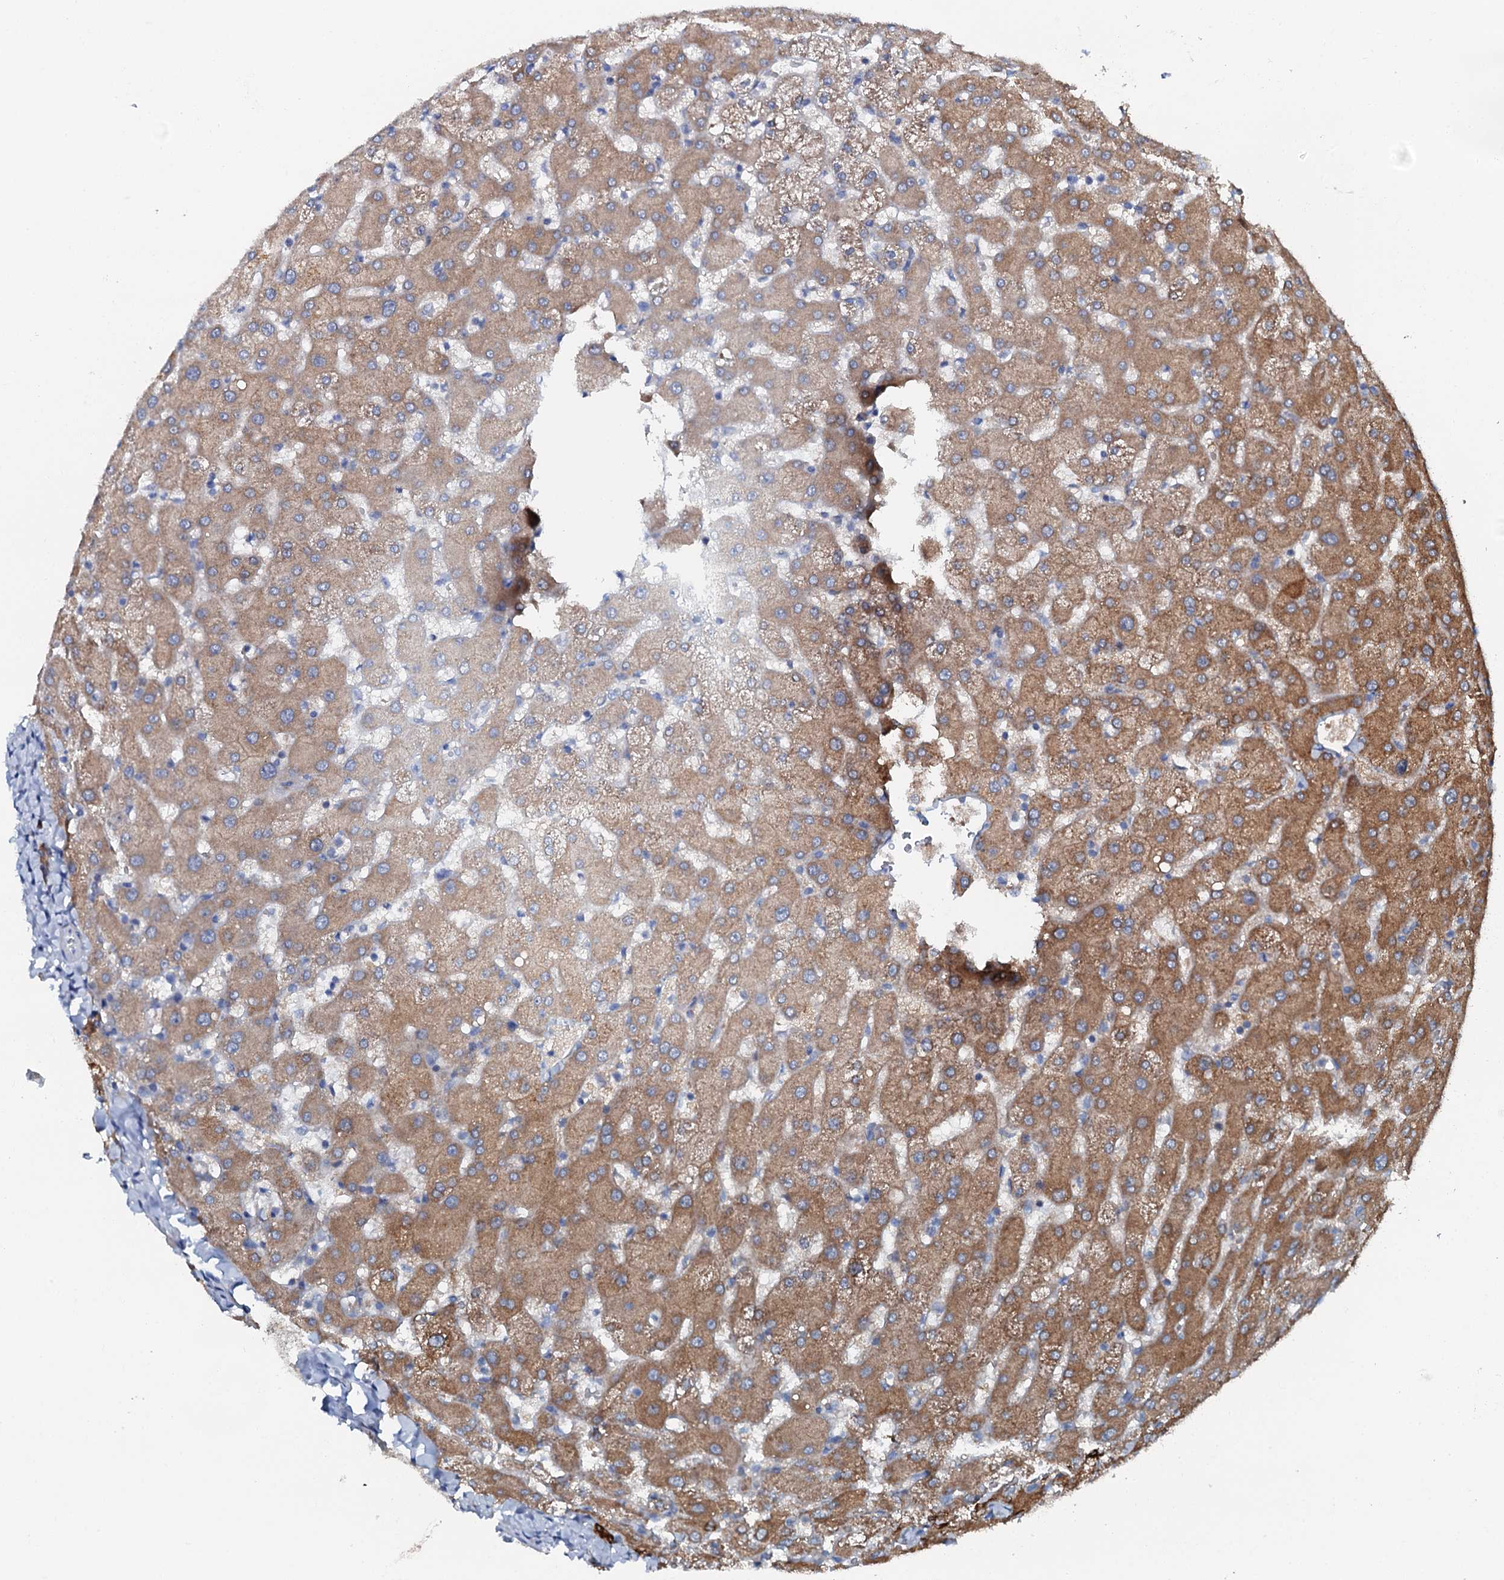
{"staining": {"intensity": "strong", "quantity": ">75%", "location": "cytoplasmic/membranous"}, "tissue": "liver", "cell_type": "Cholangiocytes", "image_type": "normal", "snomed": [{"axis": "morphology", "description": "Normal tissue, NOS"}, {"axis": "topography", "description": "Liver"}], "caption": "About >75% of cholangiocytes in unremarkable human liver display strong cytoplasmic/membranous protein staining as visualized by brown immunohistochemical staining.", "gene": "GFOD2", "patient": {"sex": "female", "age": 63}}